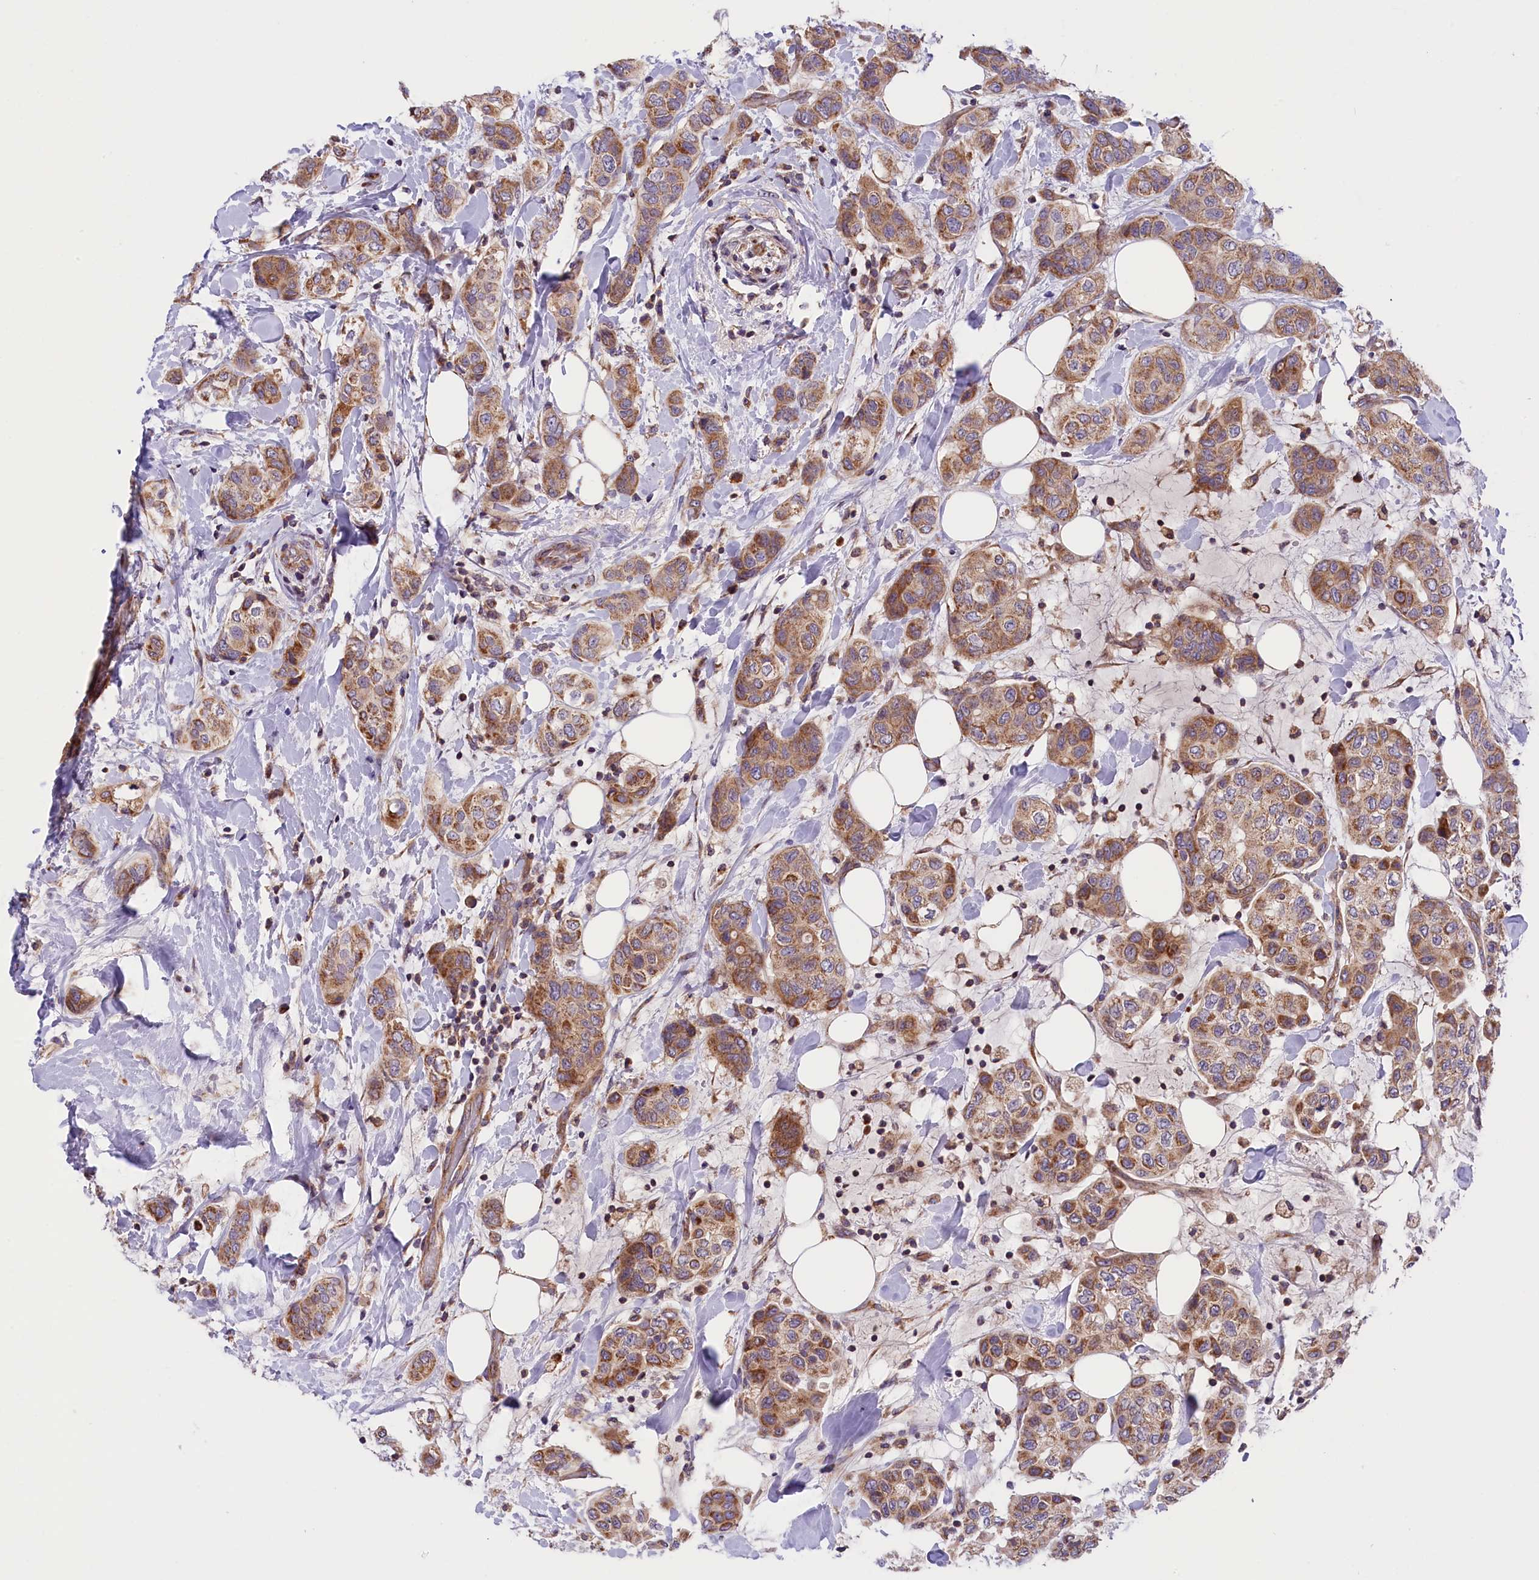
{"staining": {"intensity": "moderate", "quantity": ">75%", "location": "cytoplasmic/membranous"}, "tissue": "breast cancer", "cell_type": "Tumor cells", "image_type": "cancer", "snomed": [{"axis": "morphology", "description": "Lobular carcinoma"}, {"axis": "topography", "description": "Breast"}], "caption": "Tumor cells demonstrate medium levels of moderate cytoplasmic/membranous staining in about >75% of cells in human lobular carcinoma (breast).", "gene": "DNAJB9", "patient": {"sex": "female", "age": 51}}